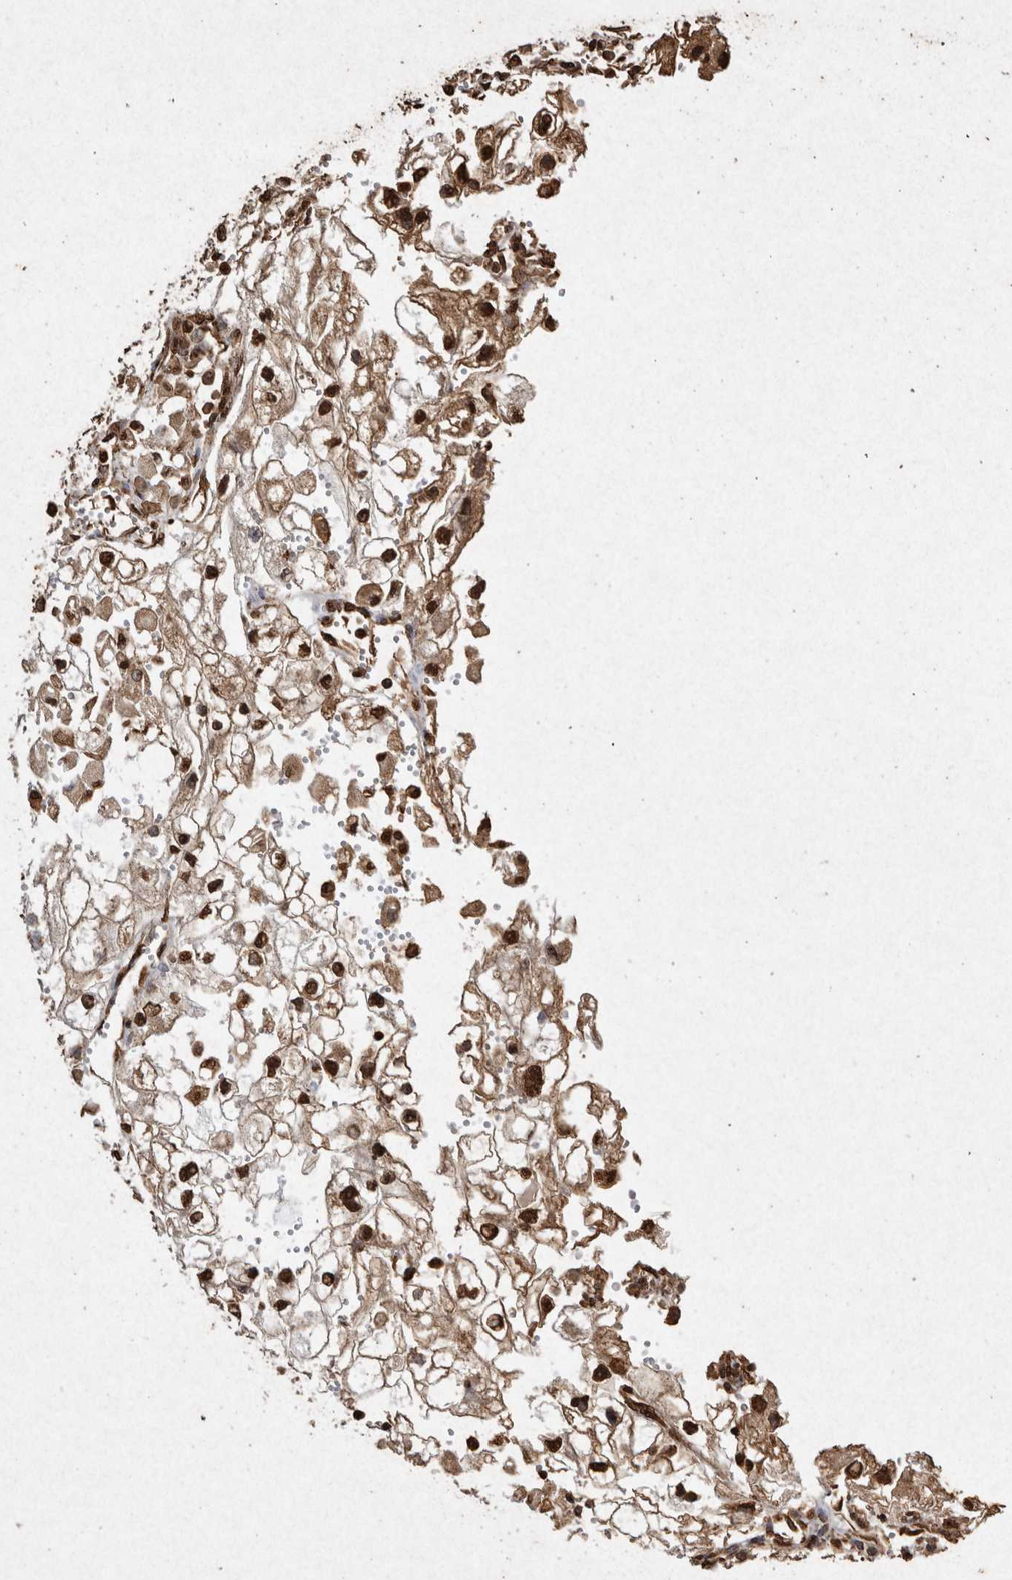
{"staining": {"intensity": "strong", "quantity": ">75%", "location": "nuclear"}, "tissue": "renal cancer", "cell_type": "Tumor cells", "image_type": "cancer", "snomed": [{"axis": "morphology", "description": "Adenocarcinoma, NOS"}, {"axis": "topography", "description": "Kidney"}], "caption": "Renal adenocarcinoma was stained to show a protein in brown. There is high levels of strong nuclear staining in about >75% of tumor cells.", "gene": "FSTL3", "patient": {"sex": "female", "age": 70}}